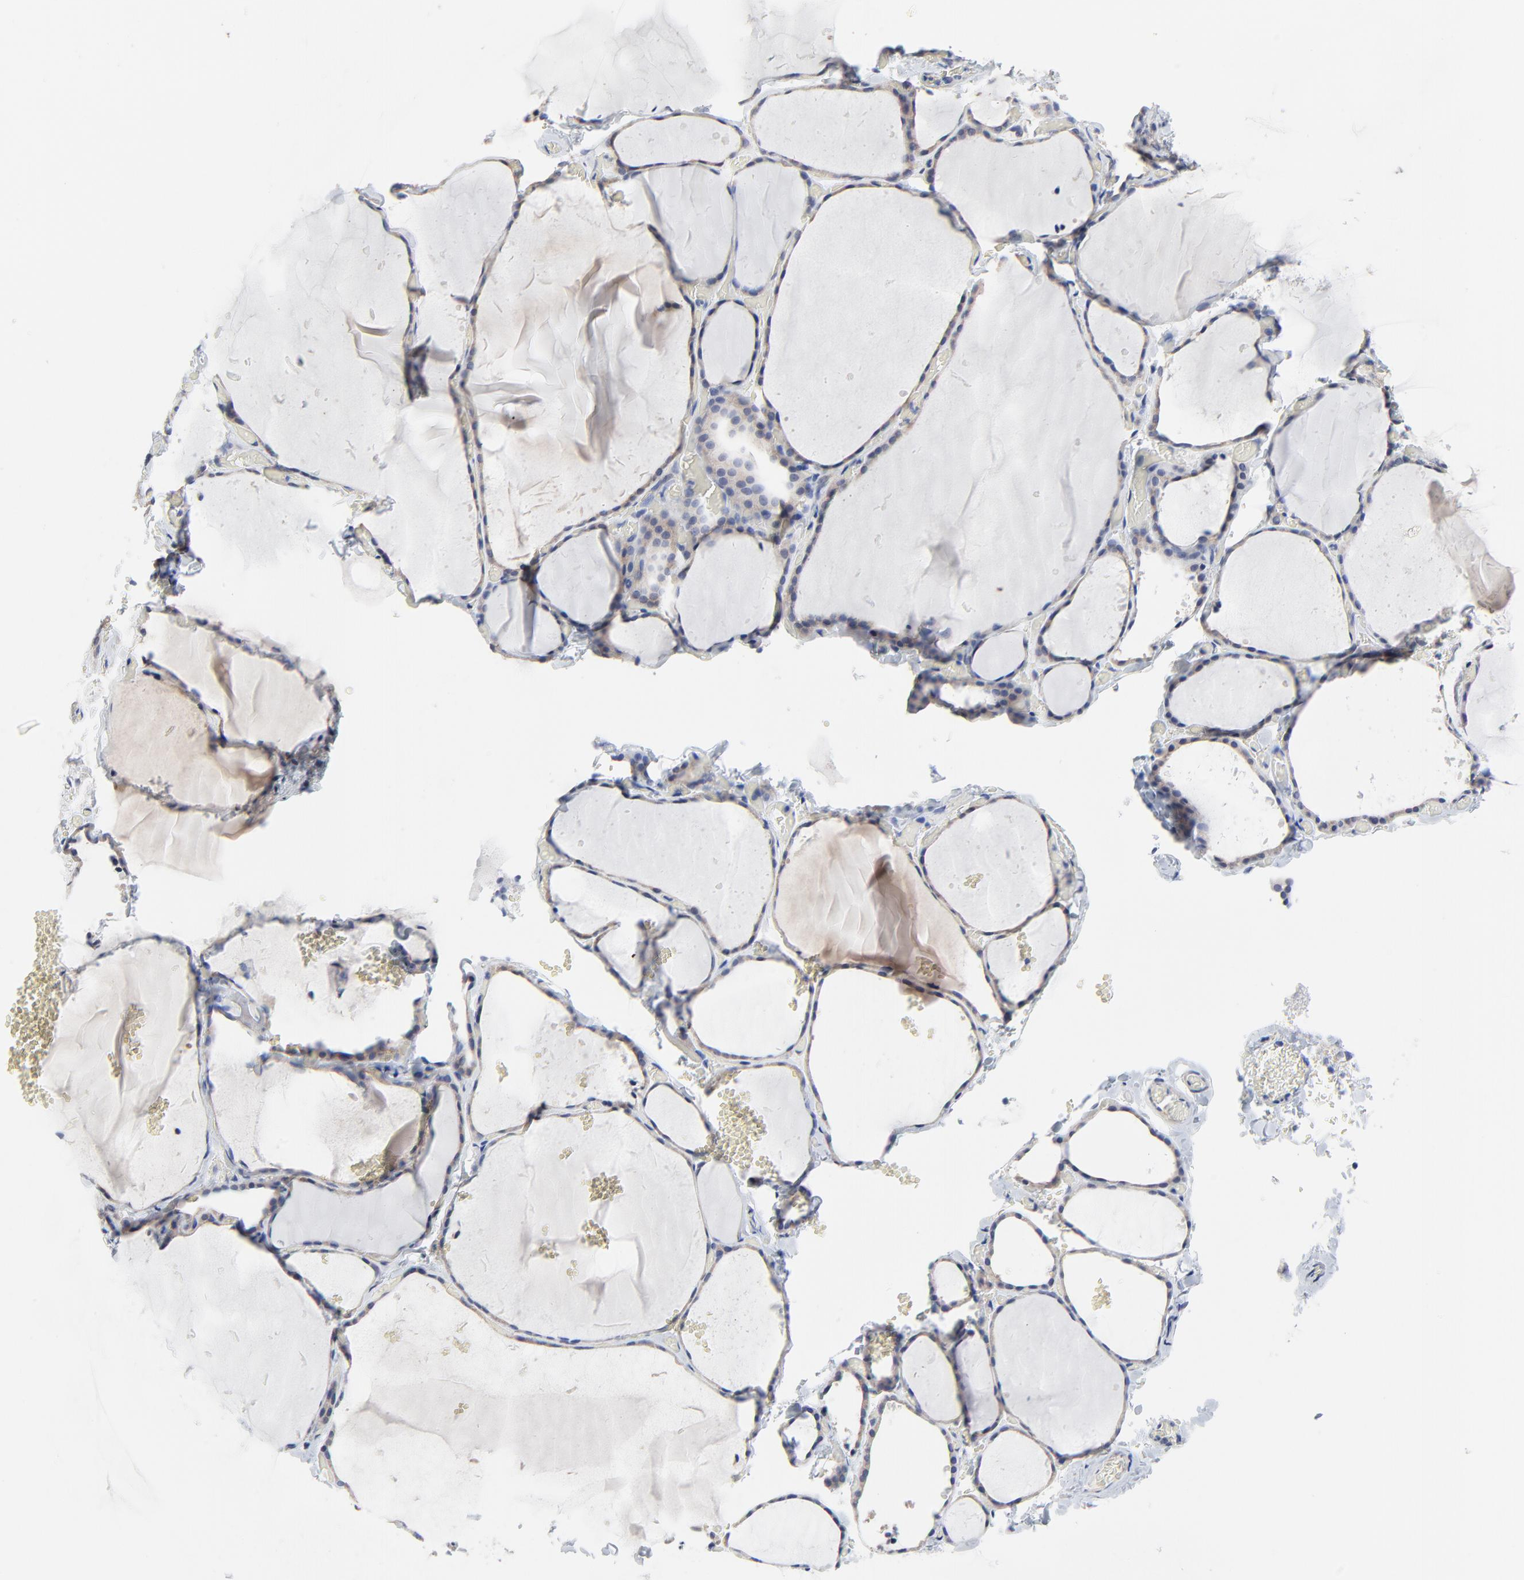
{"staining": {"intensity": "weak", "quantity": ">75%", "location": "cytoplasmic/membranous"}, "tissue": "thyroid gland", "cell_type": "Glandular cells", "image_type": "normal", "snomed": [{"axis": "morphology", "description": "Normal tissue, NOS"}, {"axis": "topography", "description": "Thyroid gland"}], "caption": "Immunohistochemical staining of normal human thyroid gland shows >75% levels of weak cytoplasmic/membranous protein positivity in about >75% of glandular cells. (DAB IHC, brown staining for protein, blue staining for nuclei).", "gene": "DHRSX", "patient": {"sex": "female", "age": 22}}